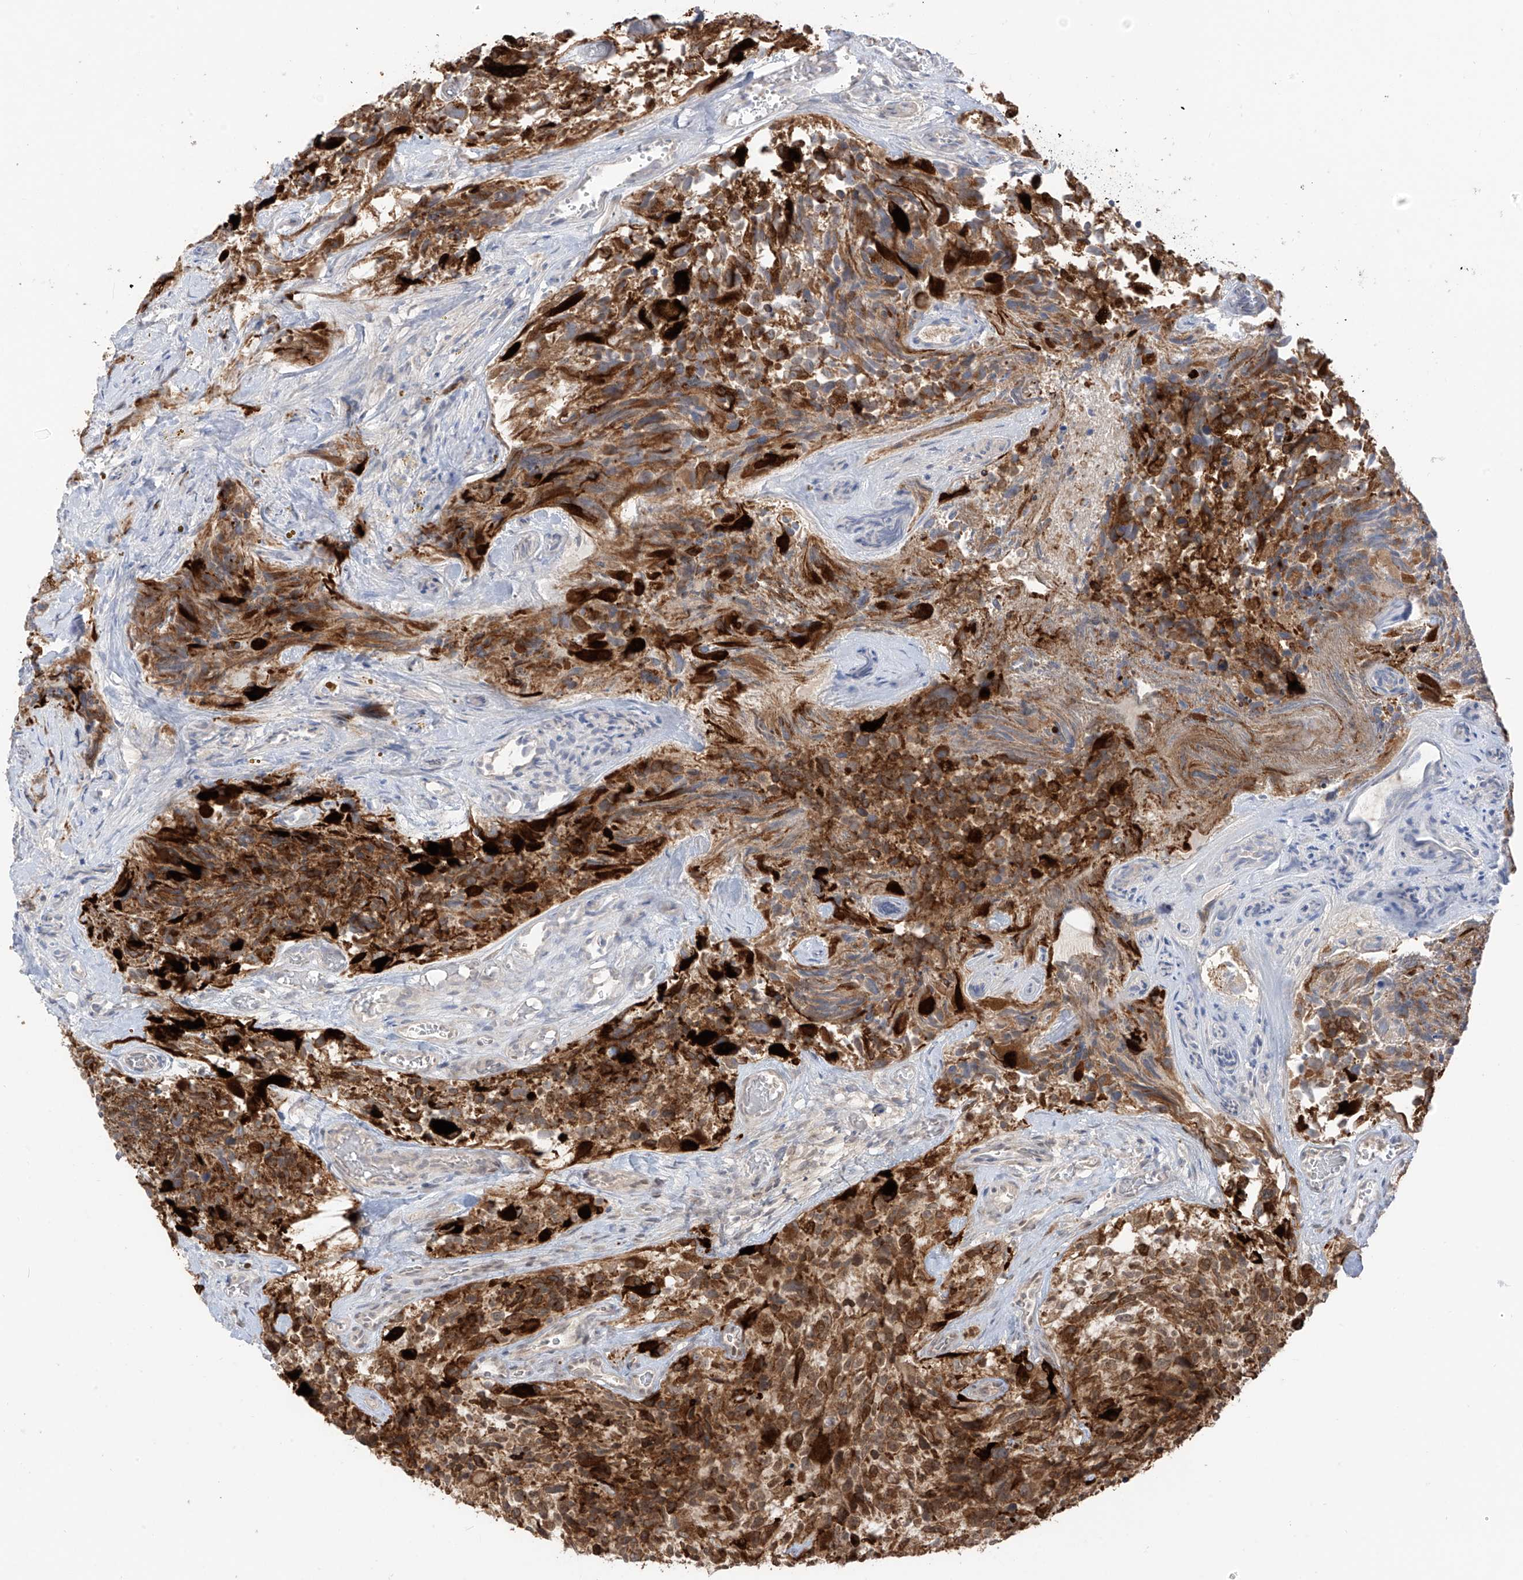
{"staining": {"intensity": "strong", "quantity": ">75%", "location": "cytoplasmic/membranous"}, "tissue": "glioma", "cell_type": "Tumor cells", "image_type": "cancer", "snomed": [{"axis": "morphology", "description": "Glioma, malignant, High grade"}, {"axis": "topography", "description": "Brain"}], "caption": "Tumor cells reveal high levels of strong cytoplasmic/membranous staining in about >75% of cells in human glioma.", "gene": "COLGALT2", "patient": {"sex": "male", "age": 69}}